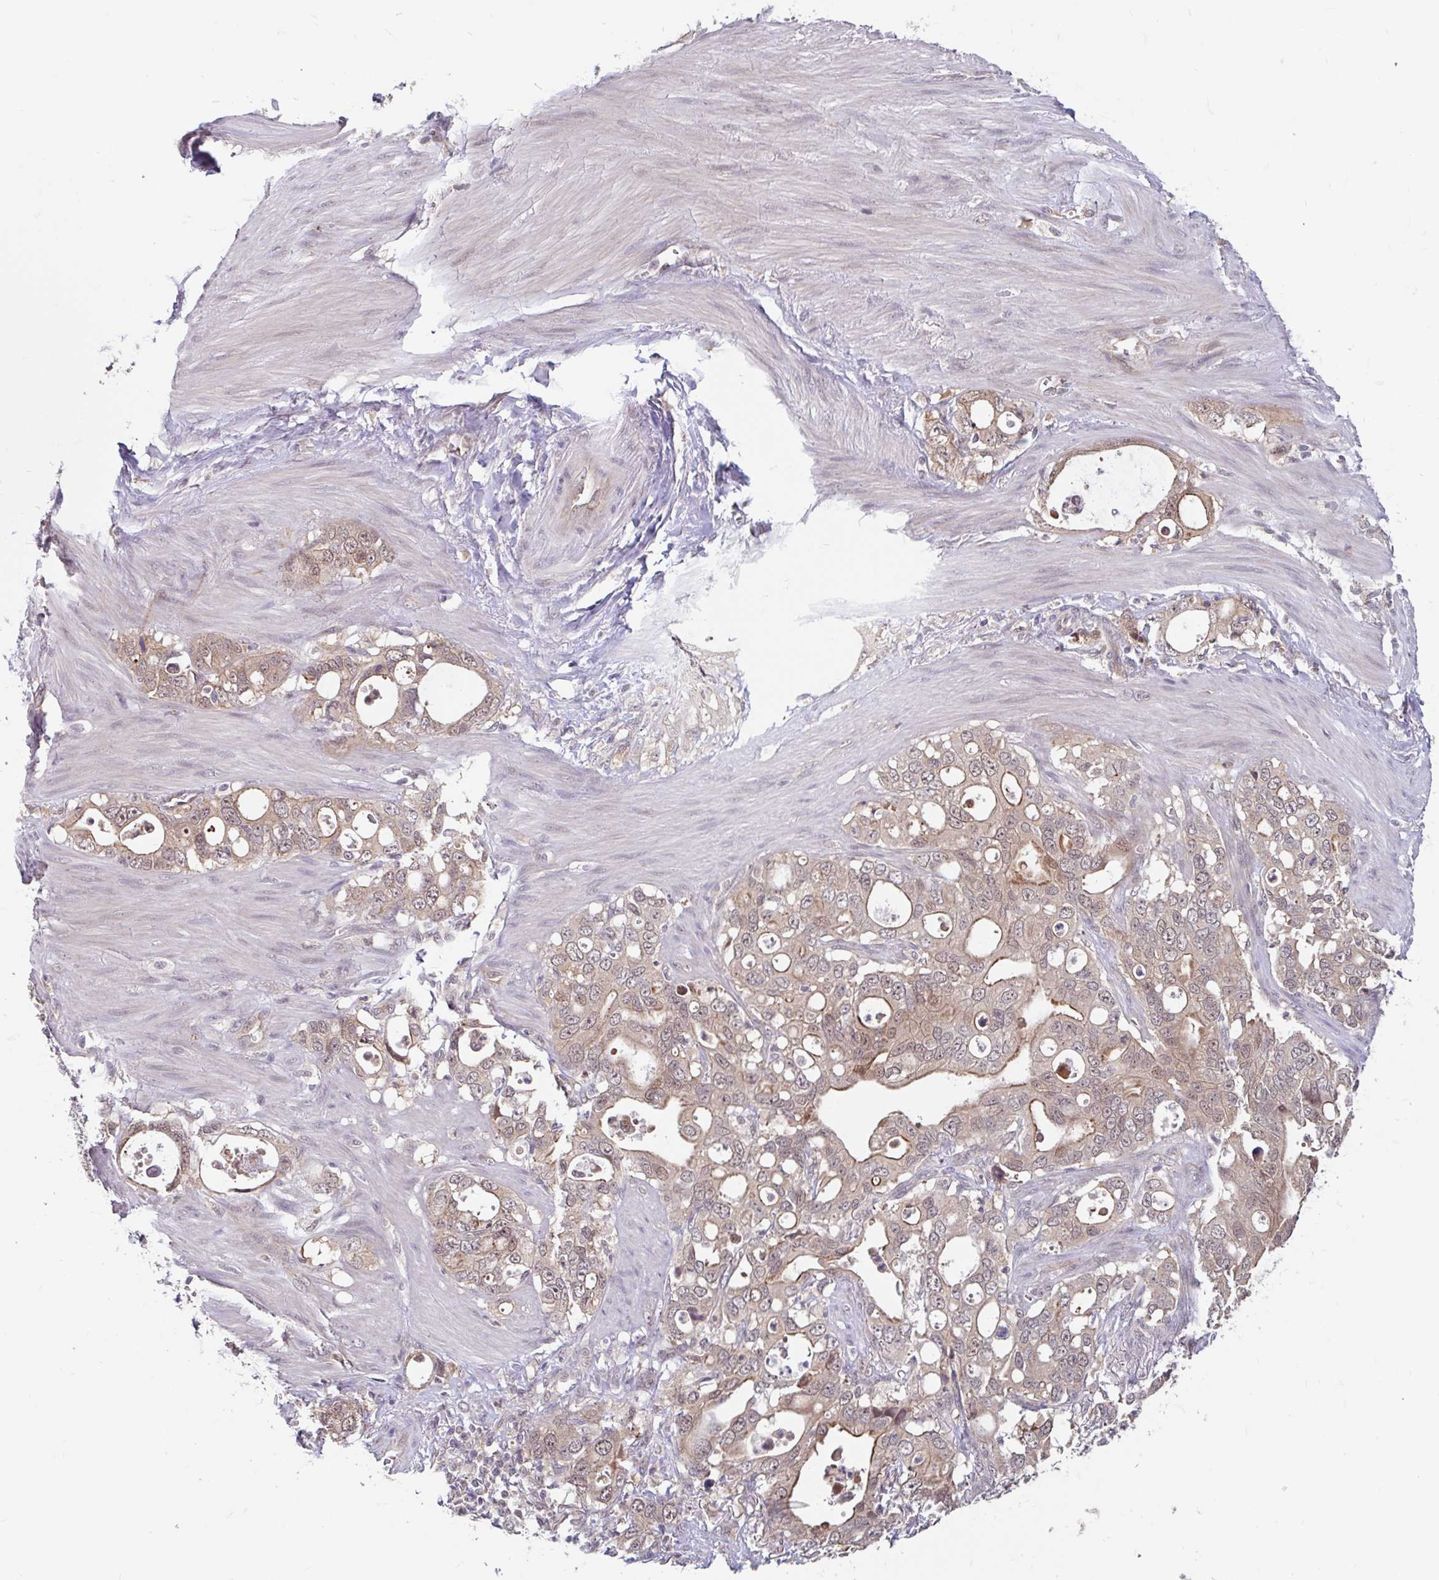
{"staining": {"intensity": "weak", "quantity": ">75%", "location": "cytoplasmic/membranous,nuclear"}, "tissue": "stomach cancer", "cell_type": "Tumor cells", "image_type": "cancer", "snomed": [{"axis": "morphology", "description": "Adenocarcinoma, NOS"}, {"axis": "topography", "description": "Stomach, upper"}], "caption": "IHC (DAB (3,3'-diaminobenzidine)) staining of human stomach adenocarcinoma demonstrates weak cytoplasmic/membranous and nuclear protein expression in about >75% of tumor cells.", "gene": "STYXL1", "patient": {"sex": "male", "age": 74}}